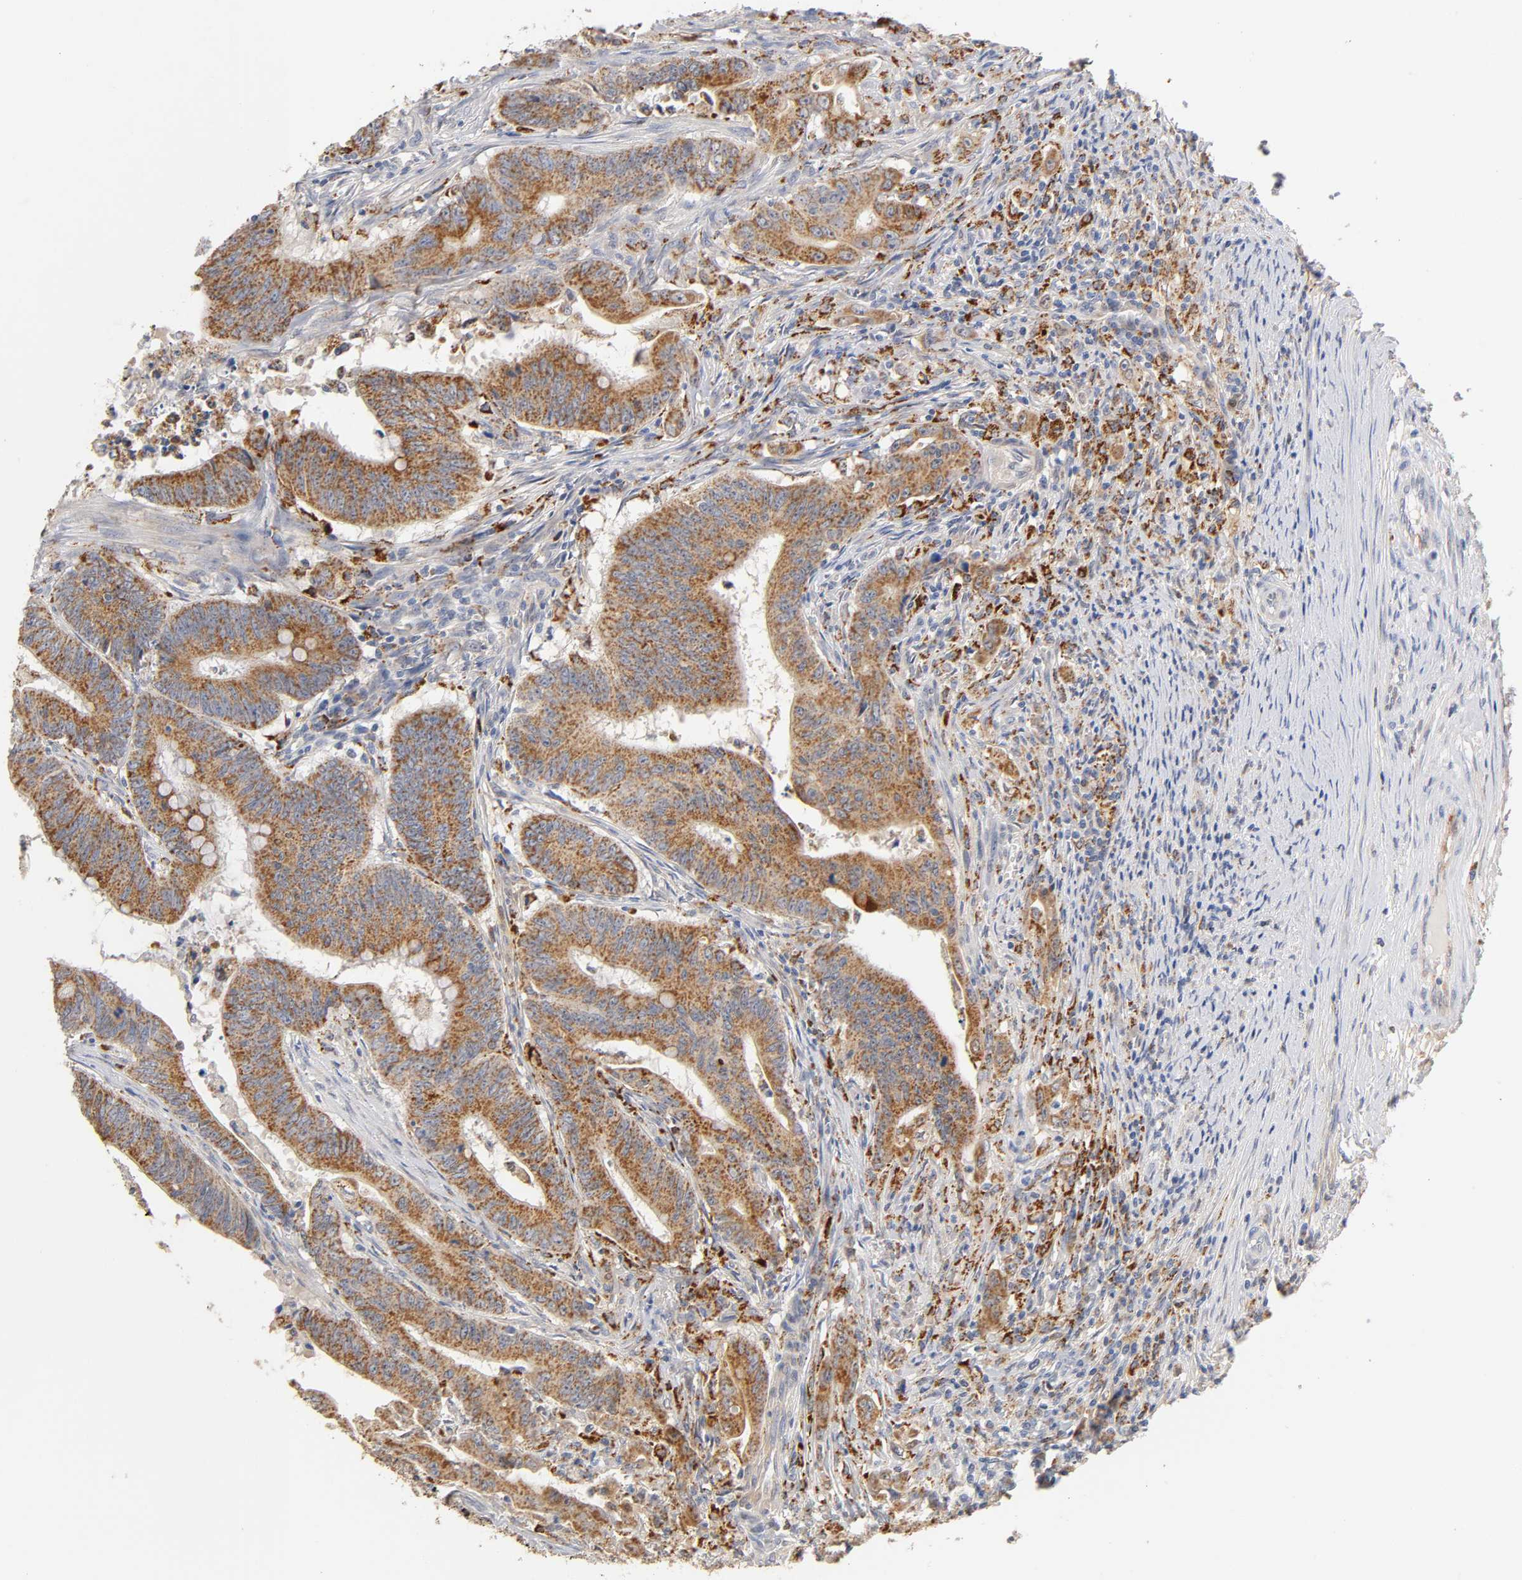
{"staining": {"intensity": "strong", "quantity": ">75%", "location": "cytoplasmic/membranous"}, "tissue": "colorectal cancer", "cell_type": "Tumor cells", "image_type": "cancer", "snomed": [{"axis": "morphology", "description": "Adenocarcinoma, NOS"}, {"axis": "topography", "description": "Colon"}], "caption": "A high-resolution image shows IHC staining of colorectal cancer (adenocarcinoma), which demonstrates strong cytoplasmic/membranous positivity in about >75% of tumor cells.", "gene": "ISG15", "patient": {"sex": "male", "age": 45}}